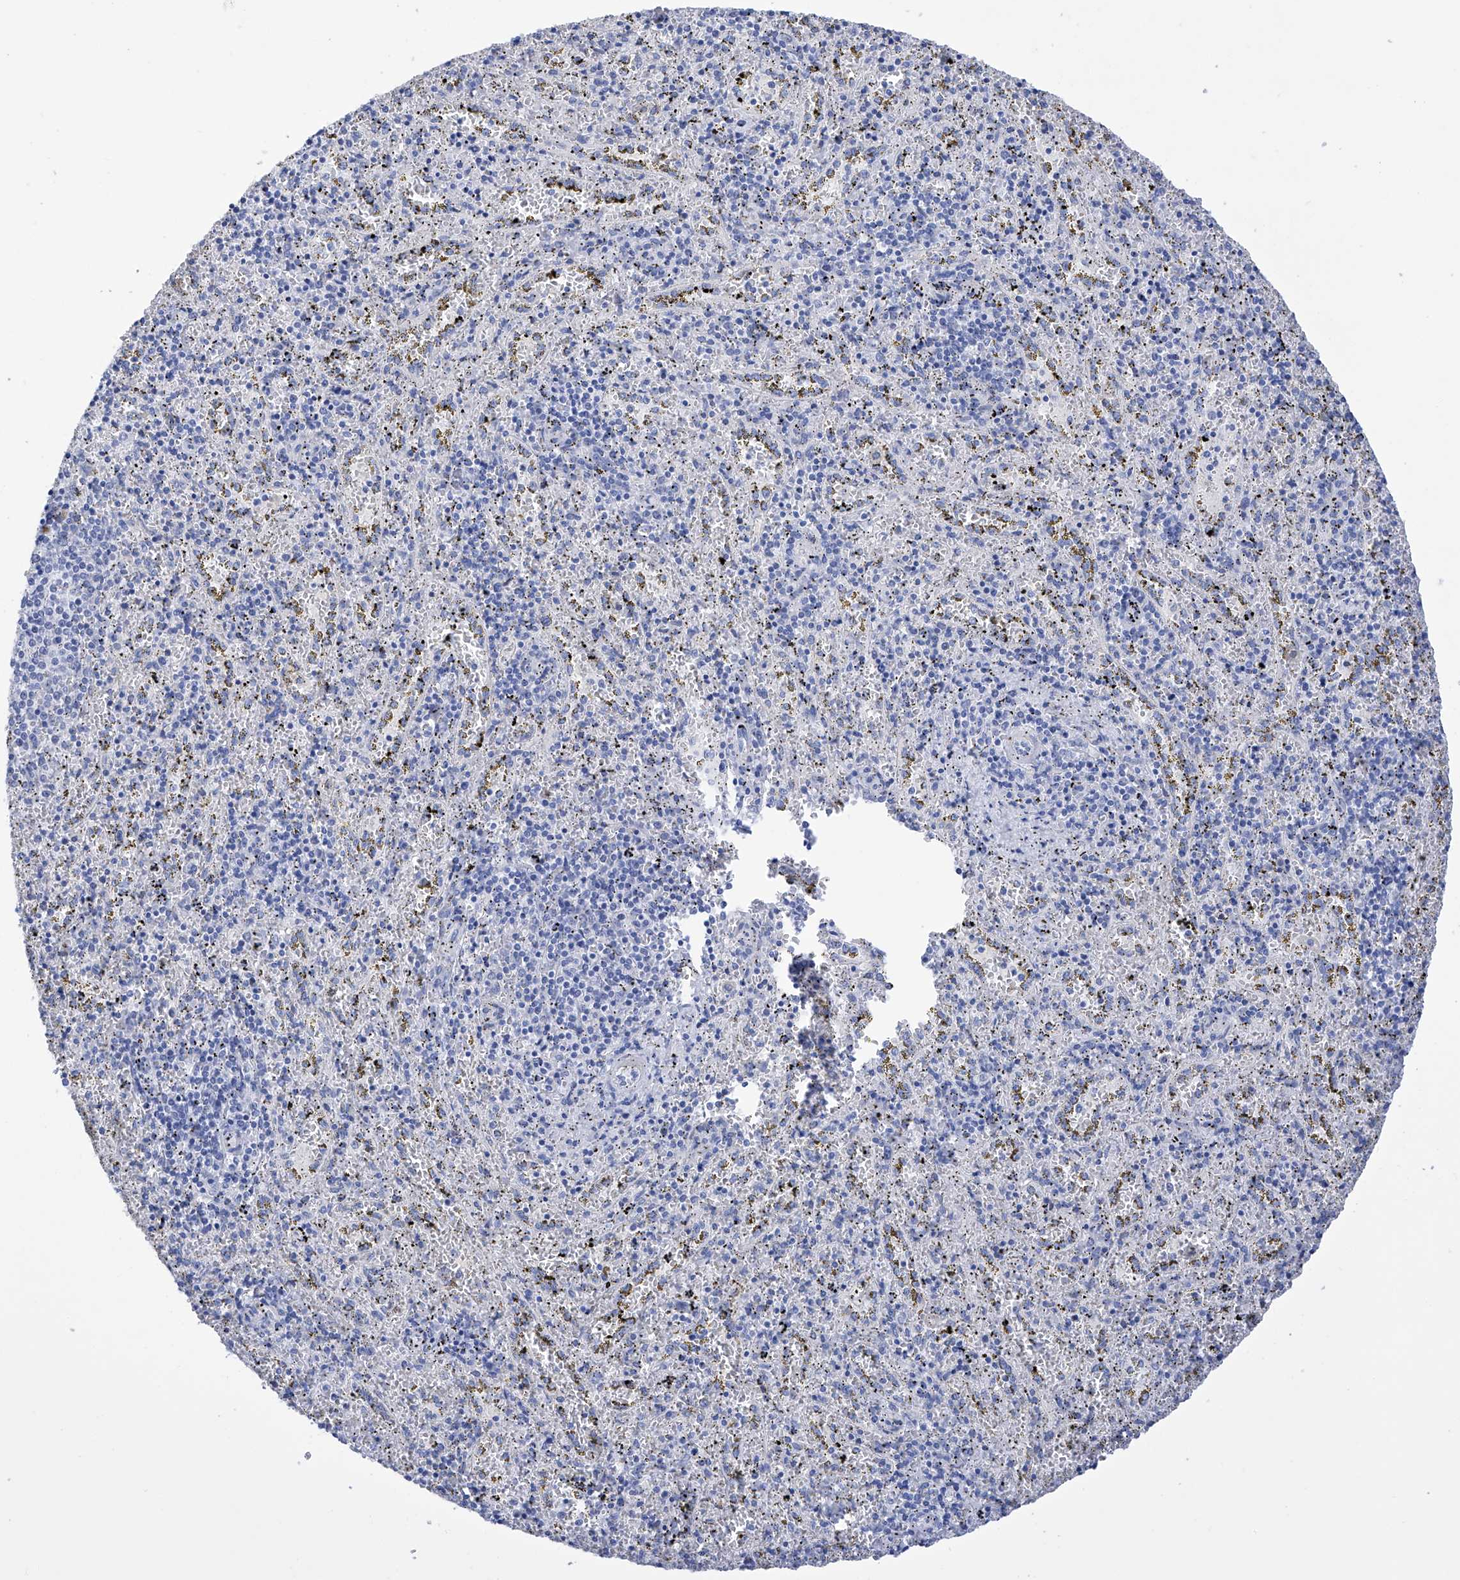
{"staining": {"intensity": "negative", "quantity": "none", "location": "none"}, "tissue": "spleen", "cell_type": "Cells in red pulp", "image_type": "normal", "snomed": [{"axis": "morphology", "description": "Normal tissue, NOS"}, {"axis": "topography", "description": "Spleen"}], "caption": "This photomicrograph is of normal spleen stained with immunohistochemistry (IHC) to label a protein in brown with the nuclei are counter-stained blue. There is no expression in cells in red pulp. (Brightfield microscopy of DAB (3,3'-diaminobenzidine) immunohistochemistry at high magnification).", "gene": "FLG", "patient": {"sex": "male", "age": 11}}